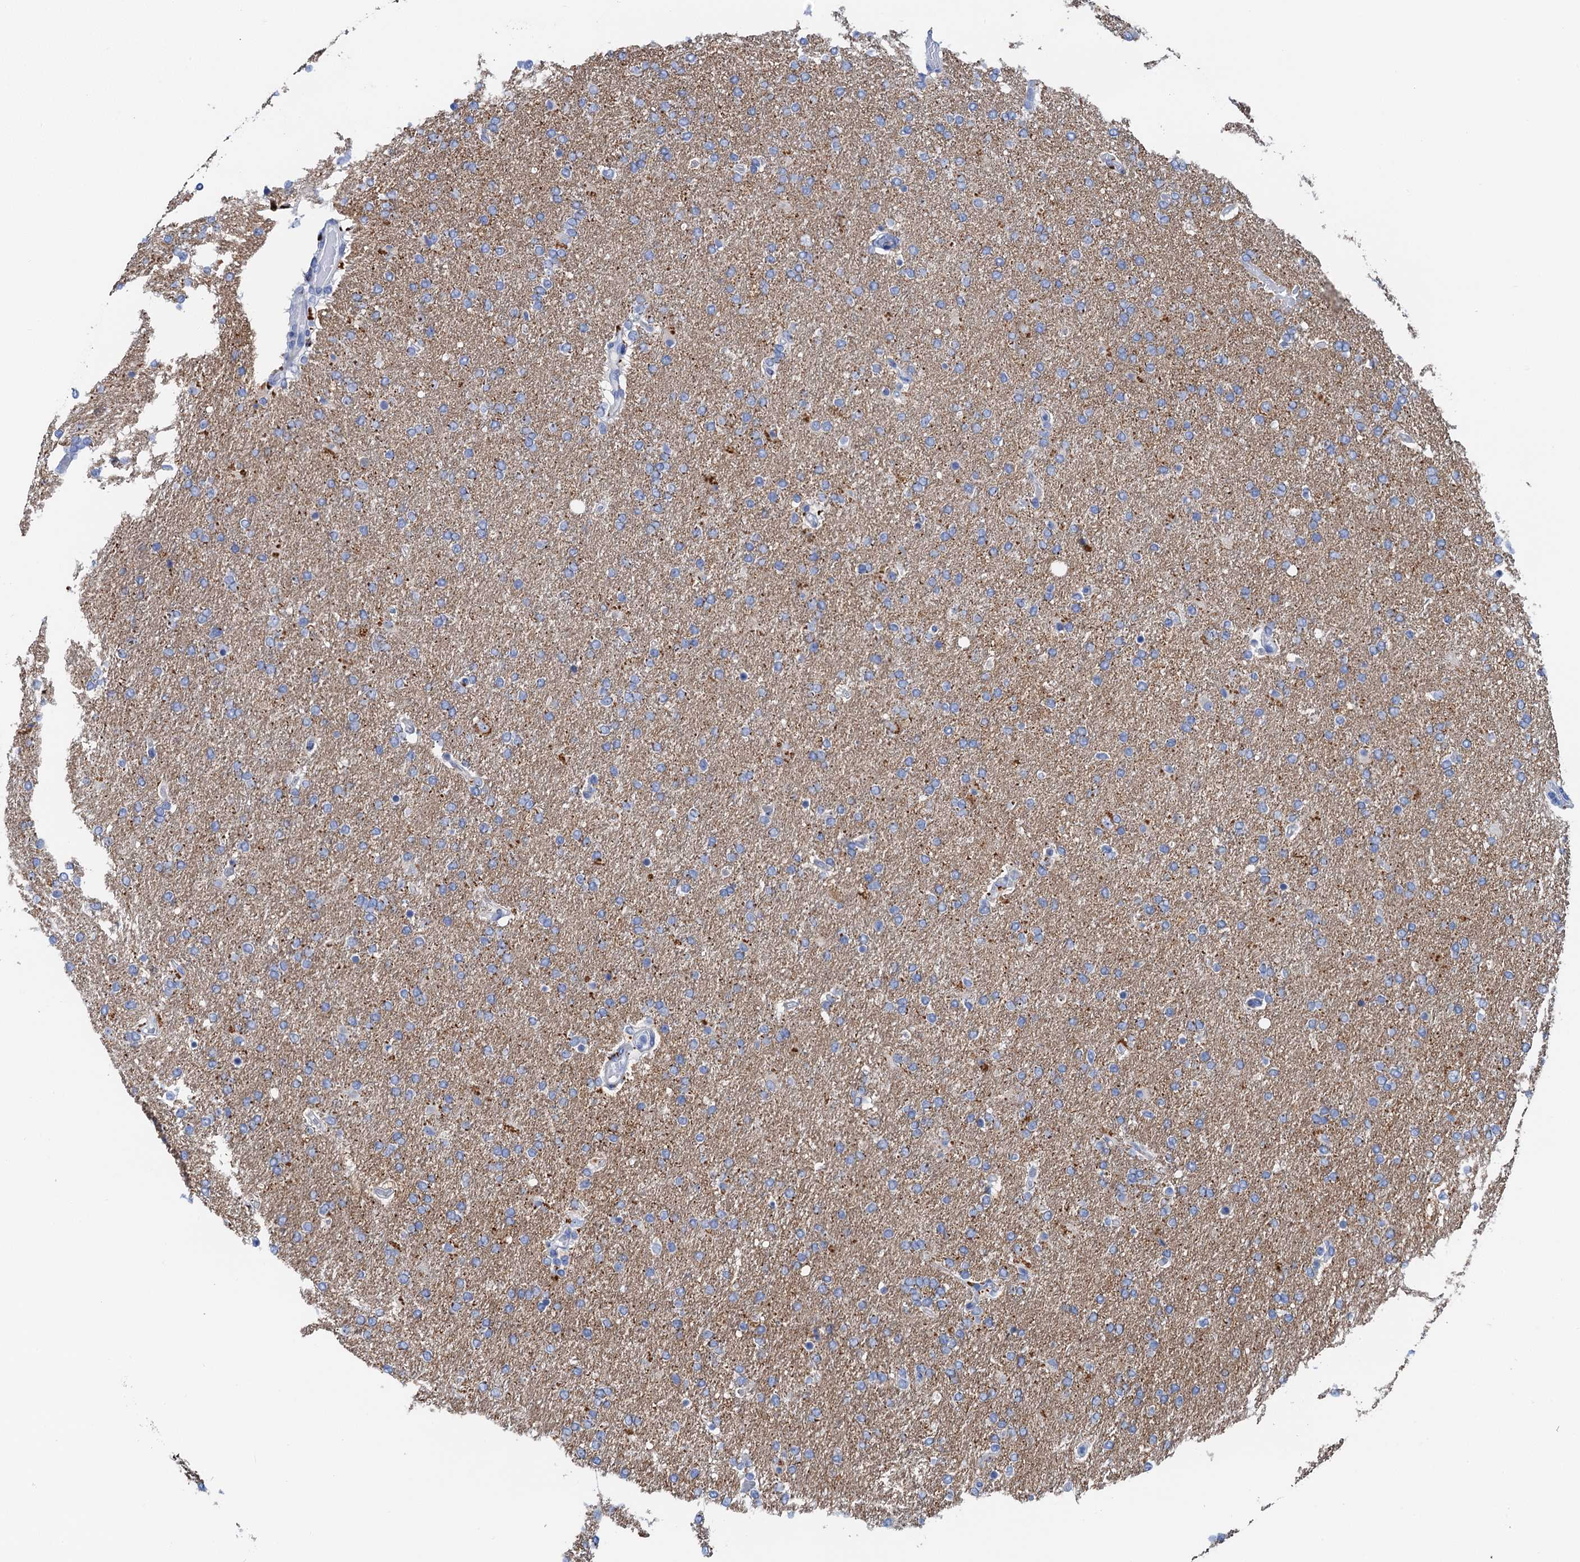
{"staining": {"intensity": "weak", "quantity": "25%-75%", "location": "cytoplasmic/membranous"}, "tissue": "glioma", "cell_type": "Tumor cells", "image_type": "cancer", "snomed": [{"axis": "morphology", "description": "Glioma, malignant, High grade"}, {"axis": "topography", "description": "Brain"}], "caption": "Human malignant glioma (high-grade) stained for a protein (brown) demonstrates weak cytoplasmic/membranous positive expression in approximately 25%-75% of tumor cells.", "gene": "NLRP10", "patient": {"sex": "male", "age": 72}}